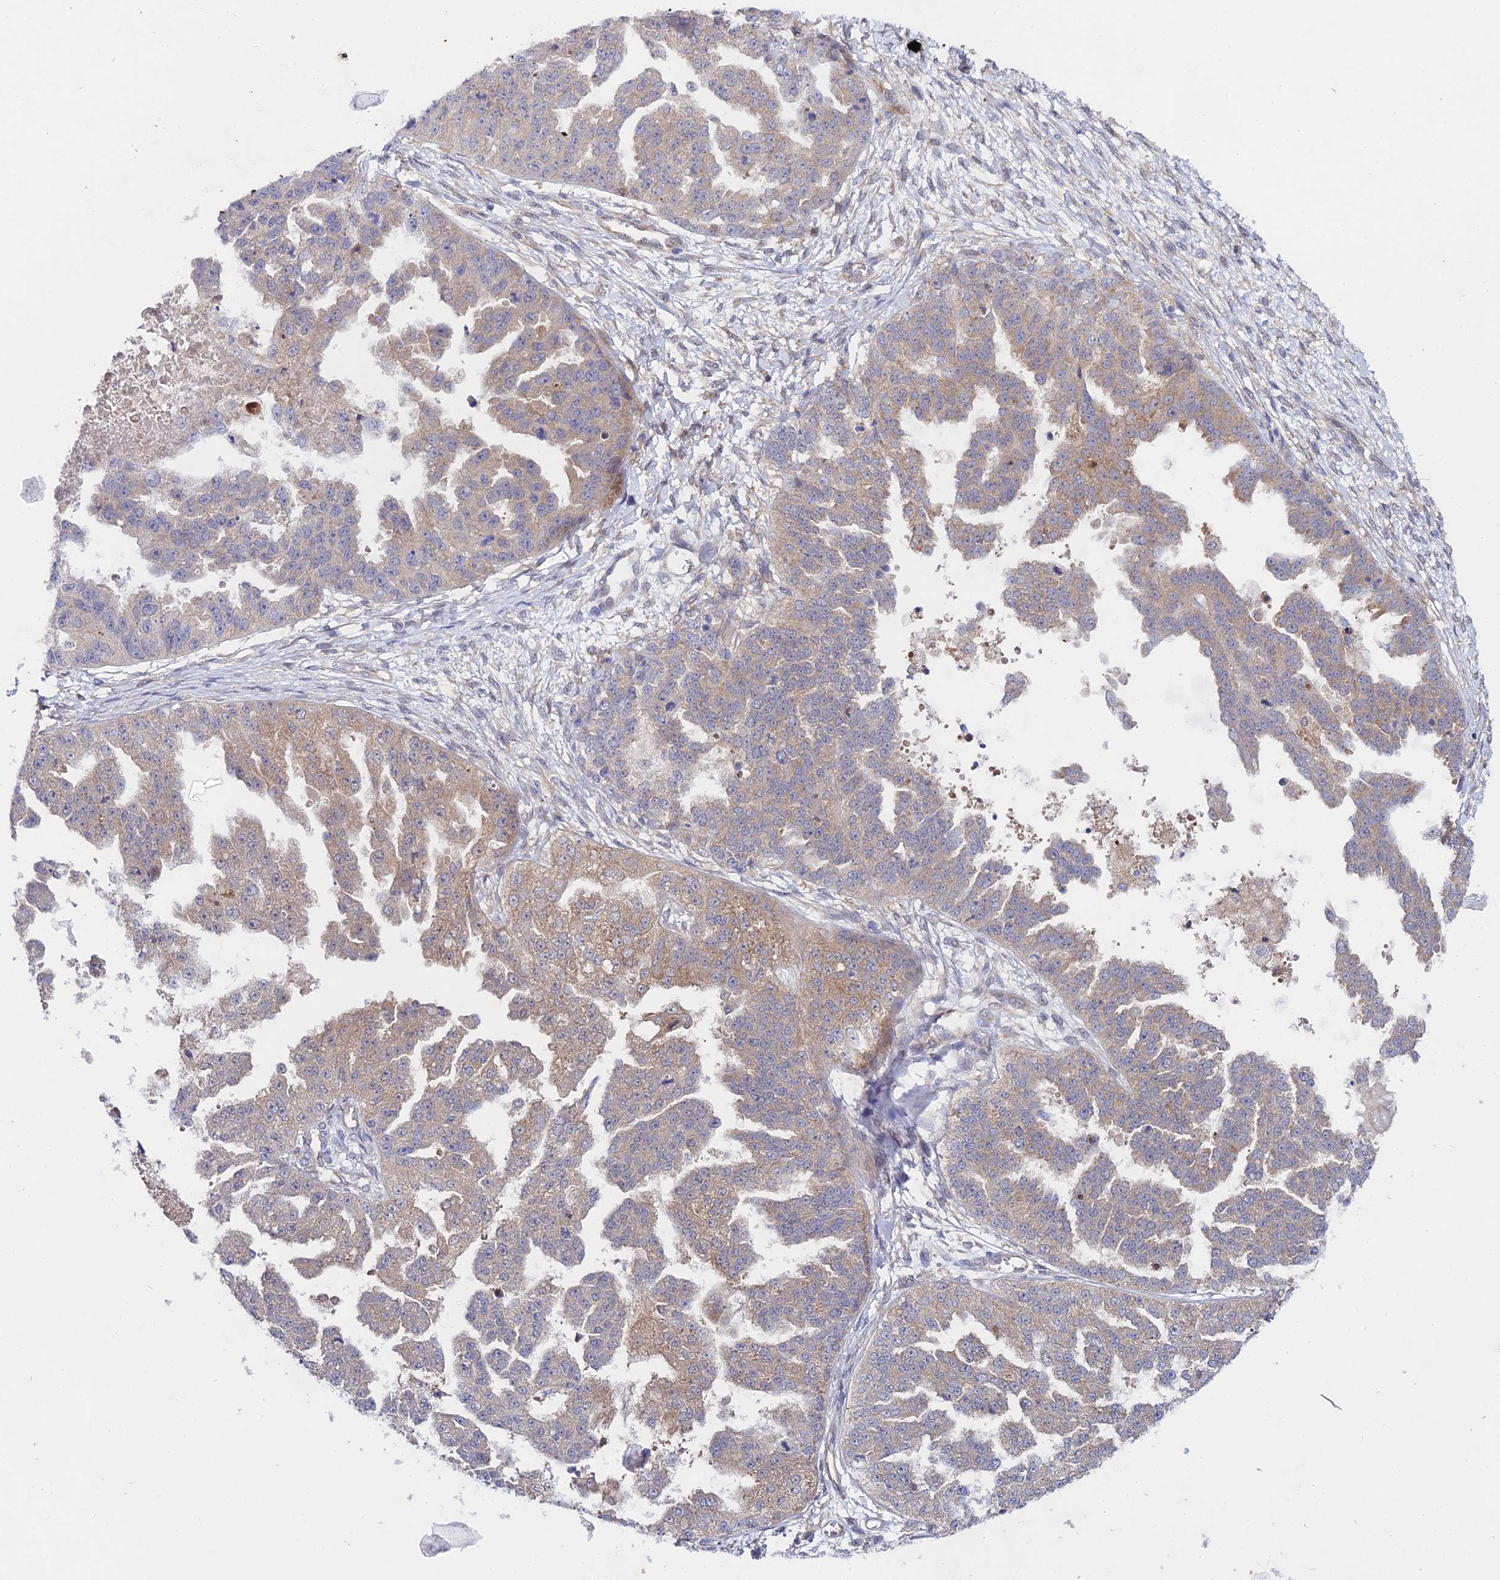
{"staining": {"intensity": "weak", "quantity": ">75%", "location": "cytoplasmic/membranous"}, "tissue": "ovarian cancer", "cell_type": "Tumor cells", "image_type": "cancer", "snomed": [{"axis": "morphology", "description": "Cystadenocarcinoma, serous, NOS"}, {"axis": "topography", "description": "Ovary"}], "caption": "Protein positivity by IHC shows weak cytoplasmic/membranous expression in approximately >75% of tumor cells in ovarian cancer.", "gene": "PPP2R2C", "patient": {"sex": "female", "age": 58}}